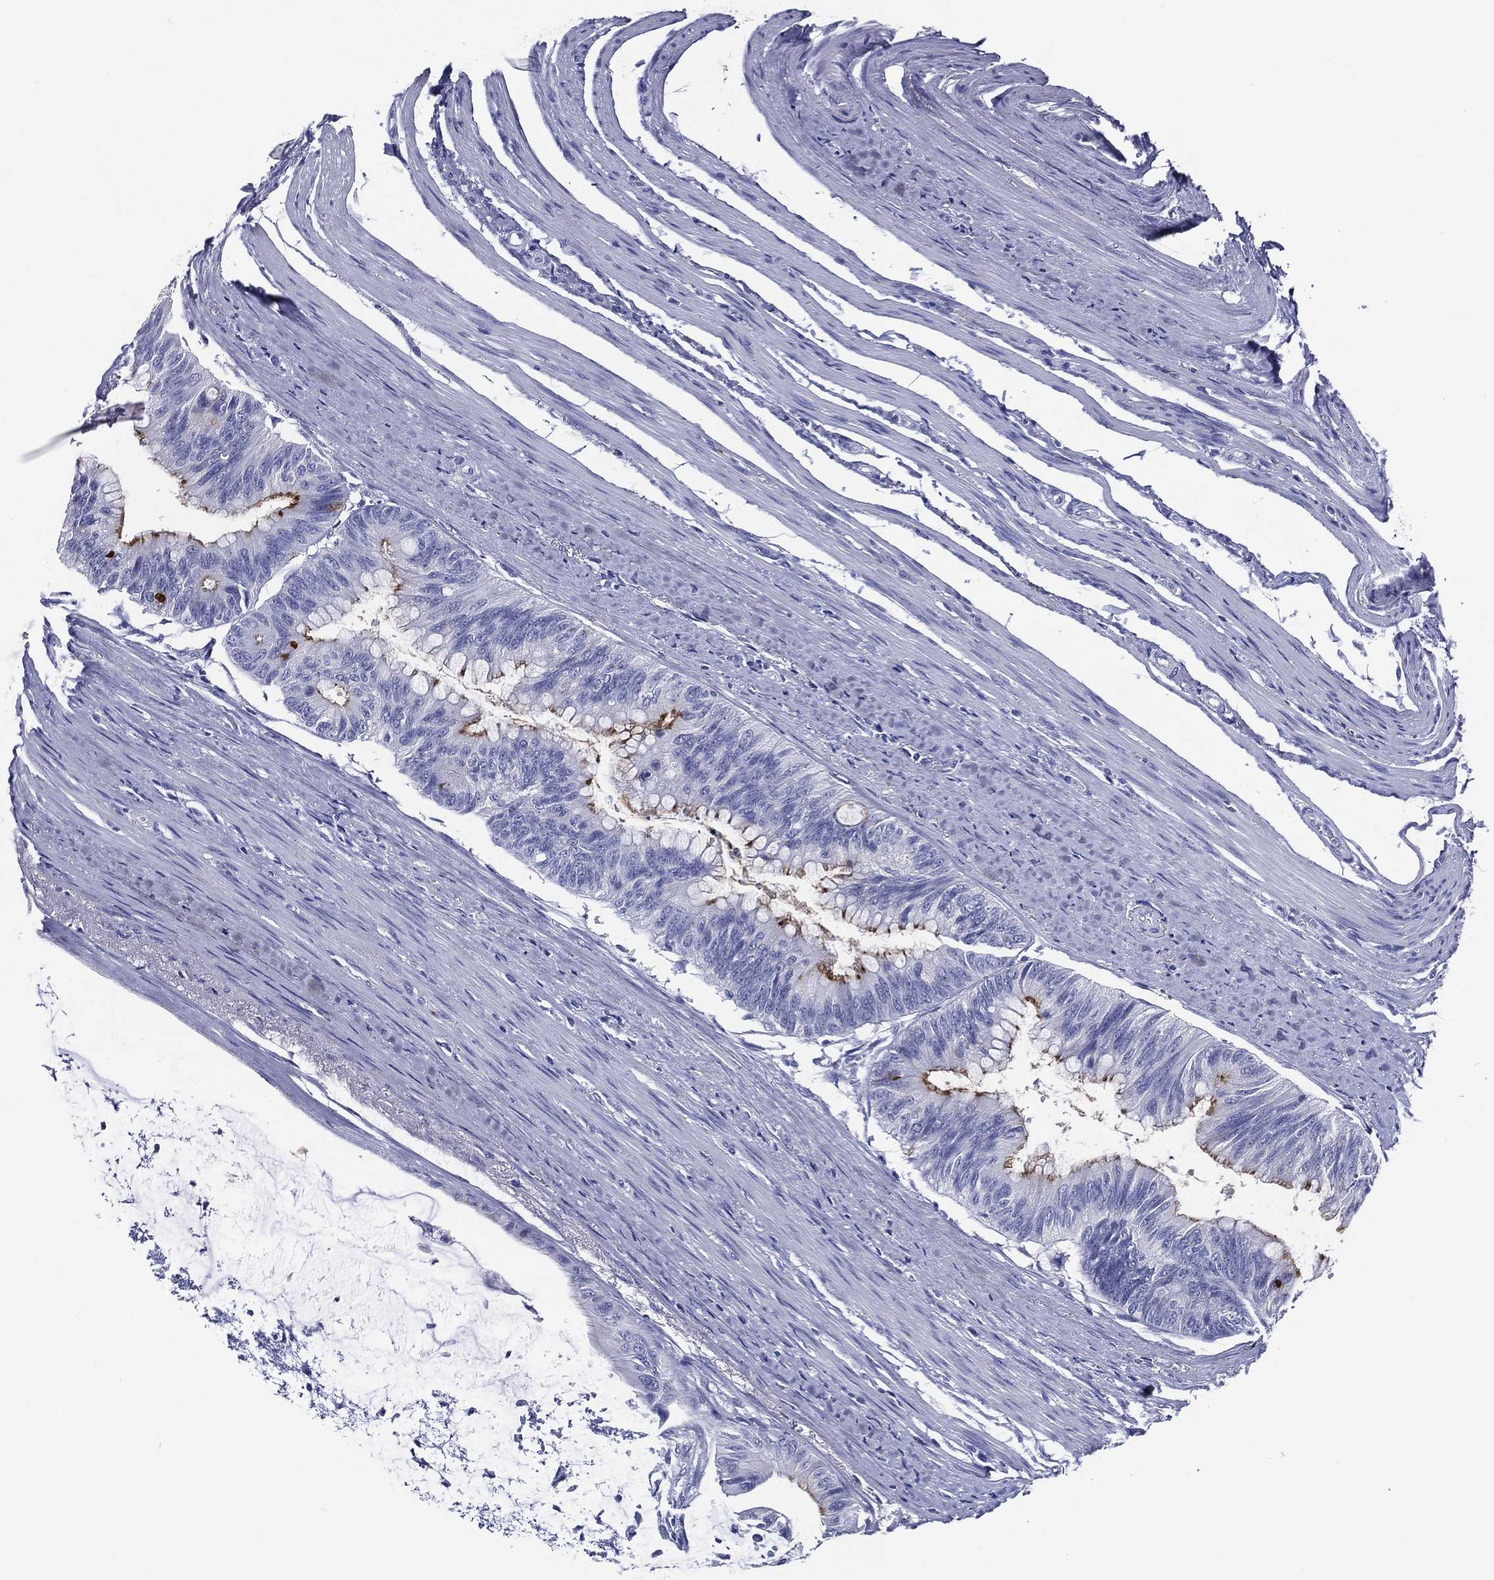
{"staining": {"intensity": "strong", "quantity": "<25%", "location": "cytoplasmic/membranous"}, "tissue": "colorectal cancer", "cell_type": "Tumor cells", "image_type": "cancer", "snomed": [{"axis": "morphology", "description": "Normal tissue, NOS"}, {"axis": "morphology", "description": "Adenocarcinoma, NOS"}, {"axis": "topography", "description": "Colon"}], "caption": "Brown immunohistochemical staining in human colorectal cancer reveals strong cytoplasmic/membranous expression in about <25% of tumor cells.", "gene": "ACE2", "patient": {"sex": "male", "age": 65}}